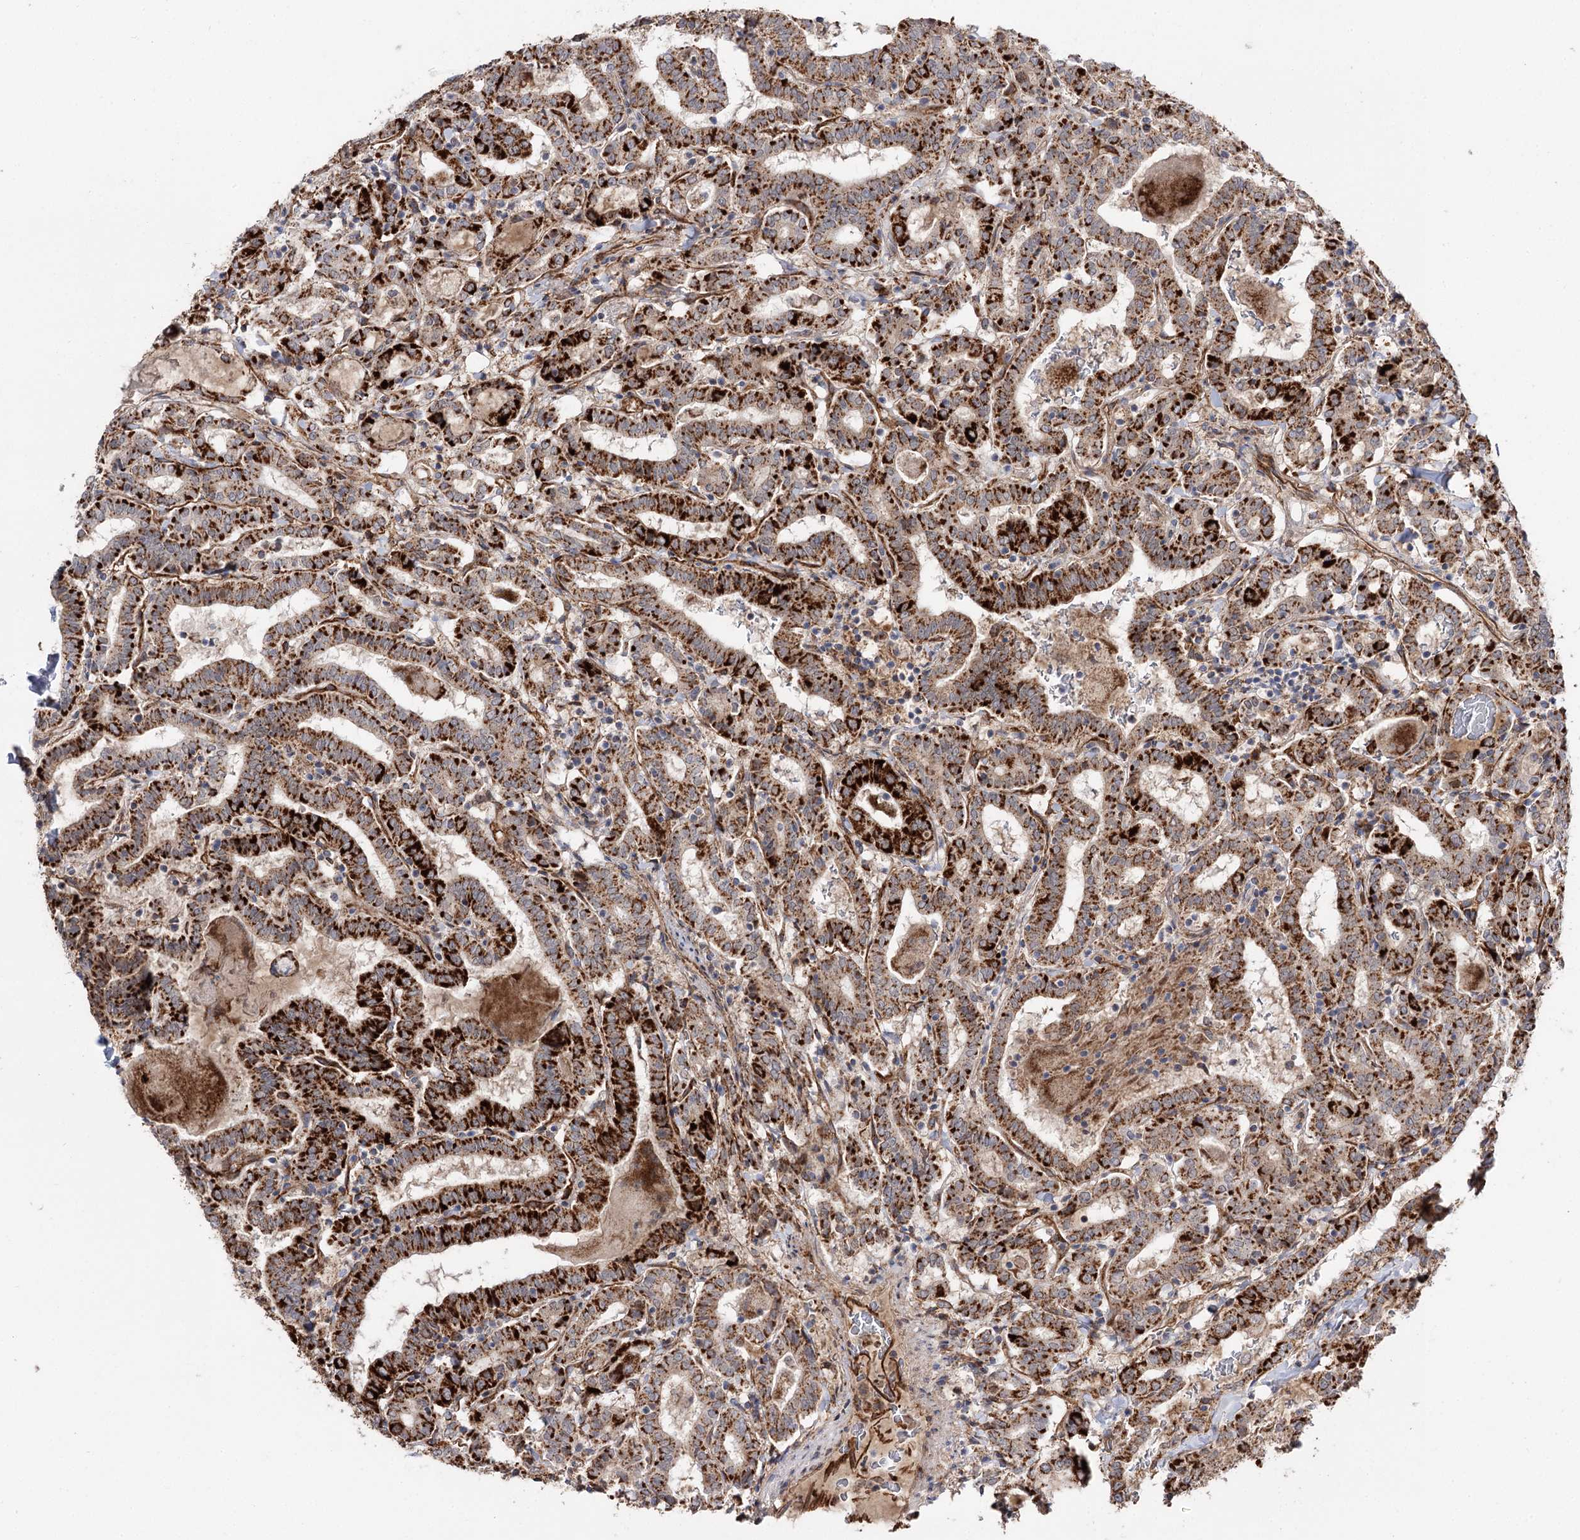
{"staining": {"intensity": "strong", "quantity": ">75%", "location": "cytoplasmic/membranous"}, "tissue": "thyroid cancer", "cell_type": "Tumor cells", "image_type": "cancer", "snomed": [{"axis": "morphology", "description": "Papillary adenocarcinoma, NOS"}, {"axis": "topography", "description": "Thyroid gland"}], "caption": "Protein expression analysis of human thyroid cancer reveals strong cytoplasmic/membranous expression in about >75% of tumor cells.", "gene": "CBR4", "patient": {"sex": "female", "age": 72}}